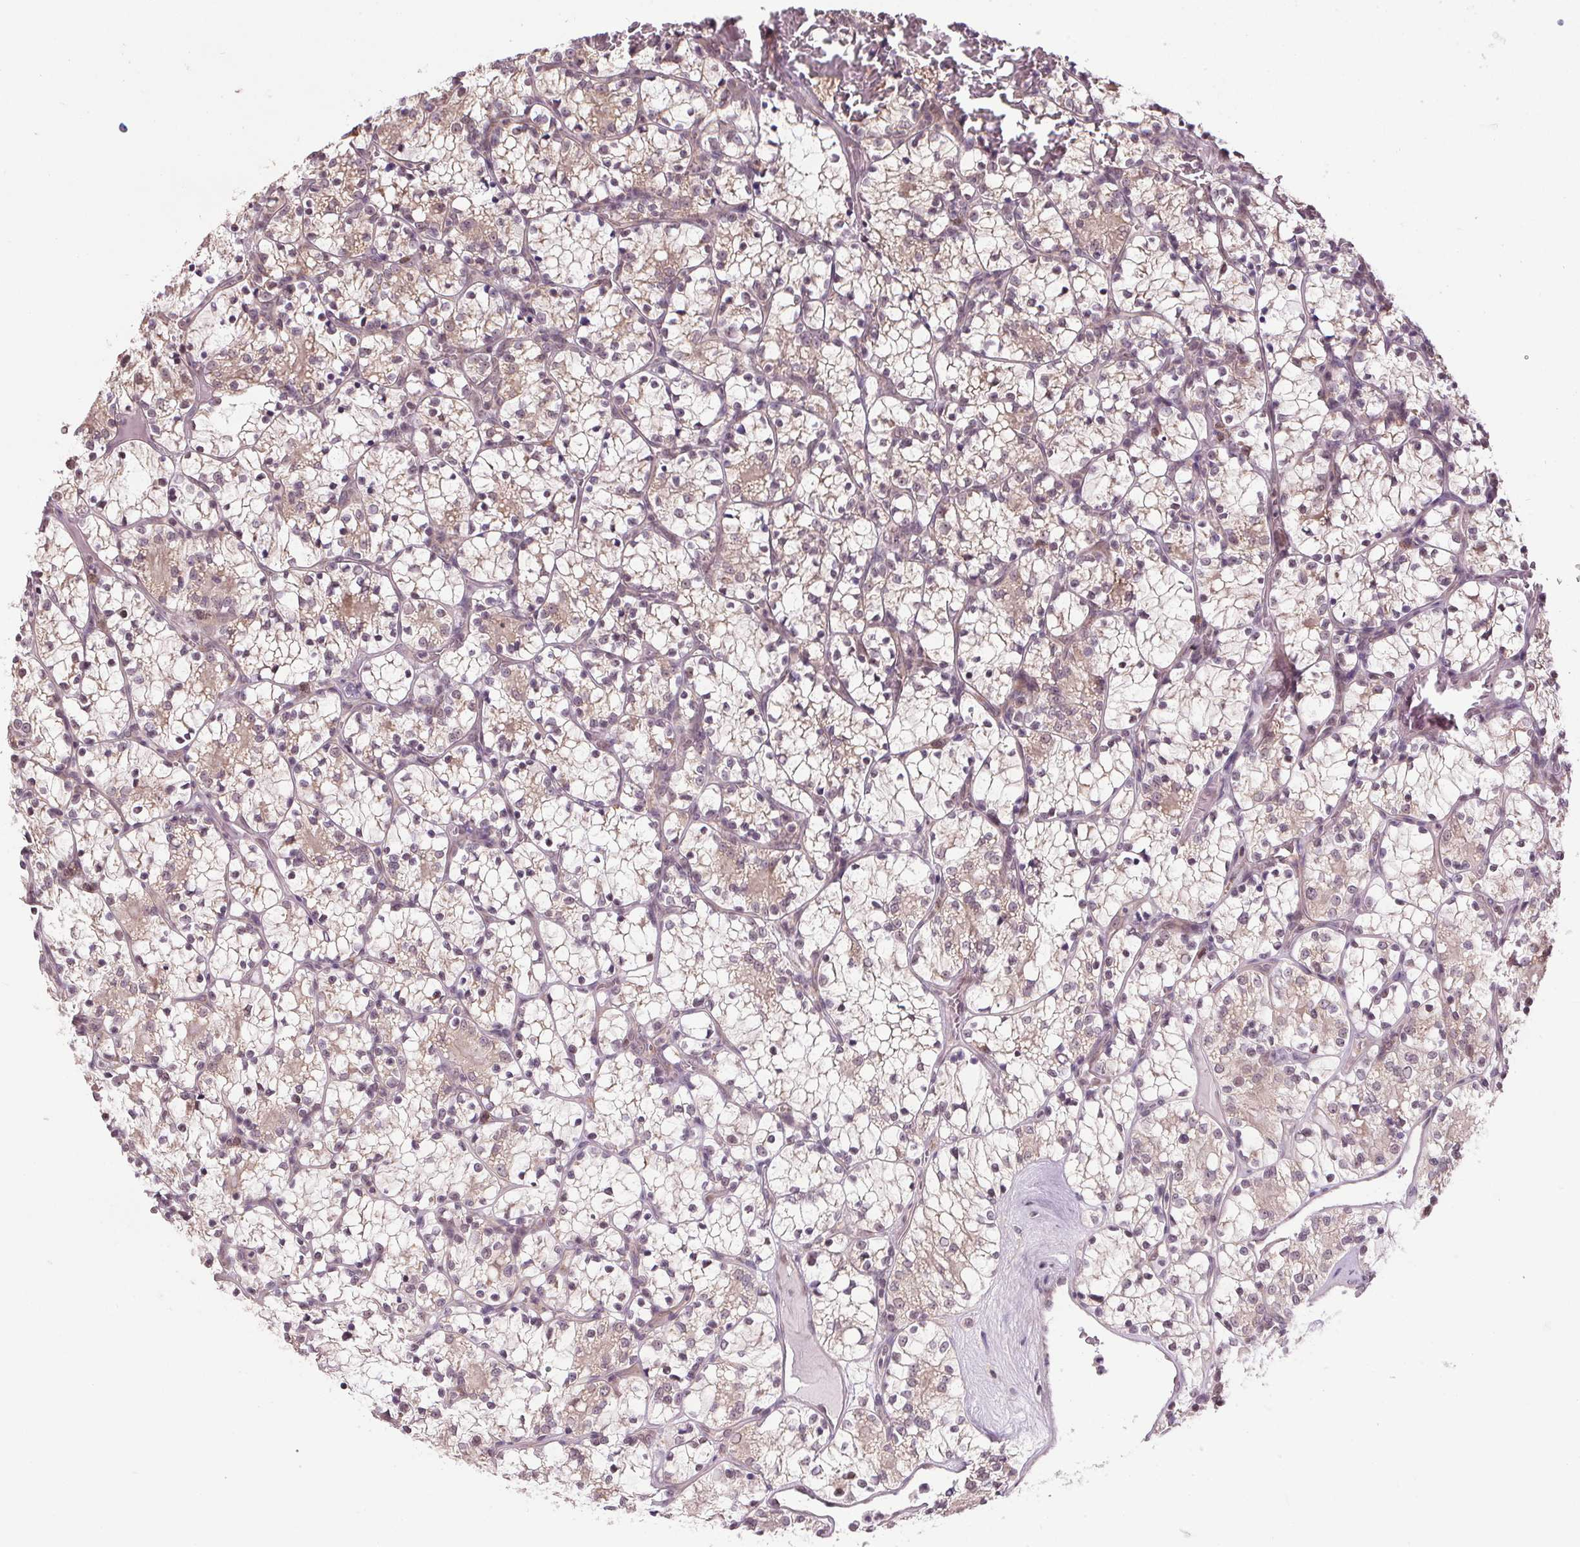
{"staining": {"intensity": "weak", "quantity": "<25%", "location": "nuclear"}, "tissue": "renal cancer", "cell_type": "Tumor cells", "image_type": "cancer", "snomed": [{"axis": "morphology", "description": "Adenocarcinoma, NOS"}, {"axis": "topography", "description": "Kidney"}], "caption": "Immunohistochemical staining of adenocarcinoma (renal) reveals no significant expression in tumor cells. (DAB (3,3'-diaminobenzidine) IHC visualized using brightfield microscopy, high magnification).", "gene": "KIAA0232", "patient": {"sex": "female", "age": 69}}